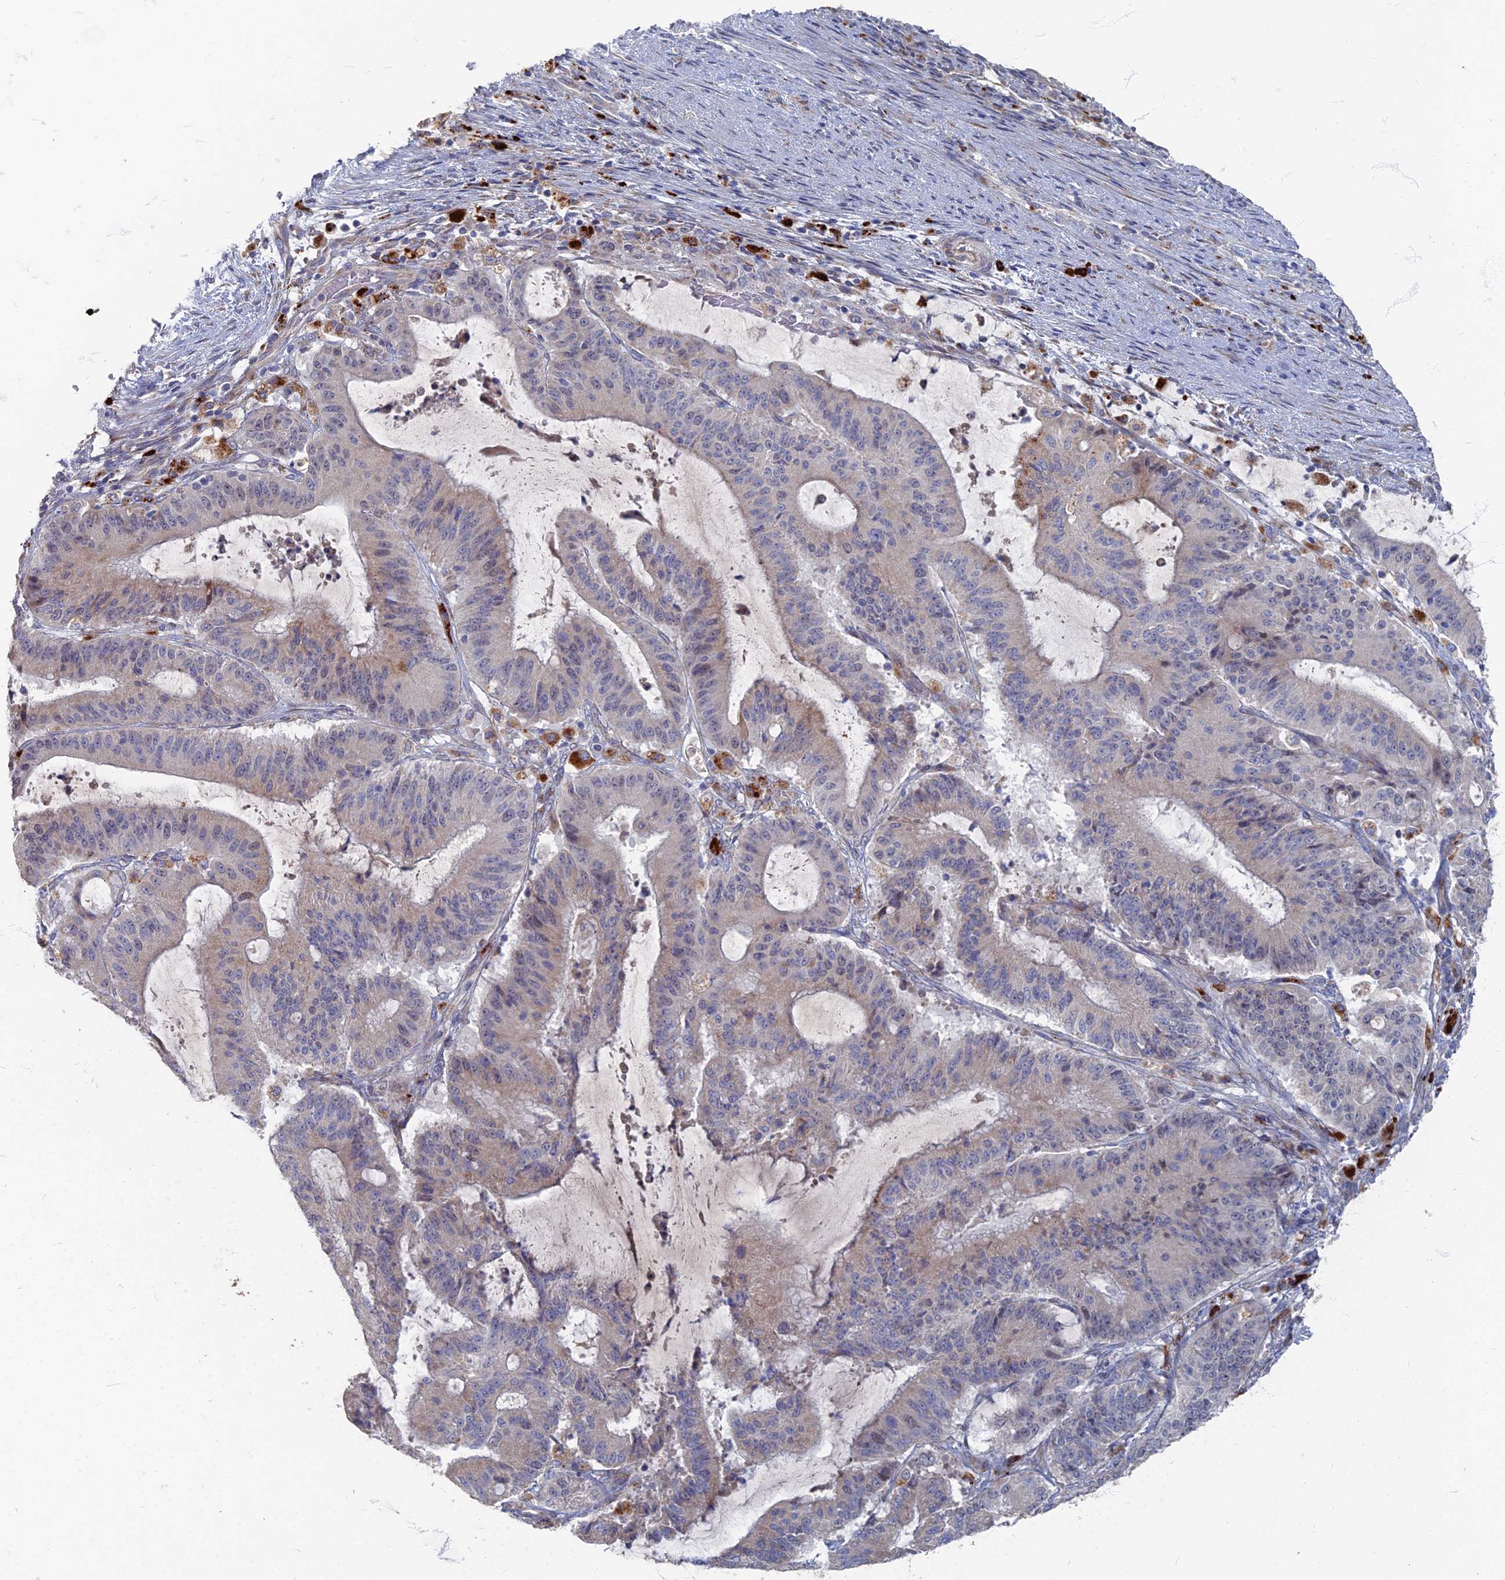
{"staining": {"intensity": "weak", "quantity": "<25%", "location": "cytoplasmic/membranous"}, "tissue": "liver cancer", "cell_type": "Tumor cells", "image_type": "cancer", "snomed": [{"axis": "morphology", "description": "Normal tissue, NOS"}, {"axis": "morphology", "description": "Cholangiocarcinoma"}, {"axis": "topography", "description": "Liver"}, {"axis": "topography", "description": "Peripheral nerve tissue"}], "caption": "Human cholangiocarcinoma (liver) stained for a protein using immunohistochemistry (IHC) displays no expression in tumor cells.", "gene": "TMEM128", "patient": {"sex": "female", "age": 73}}